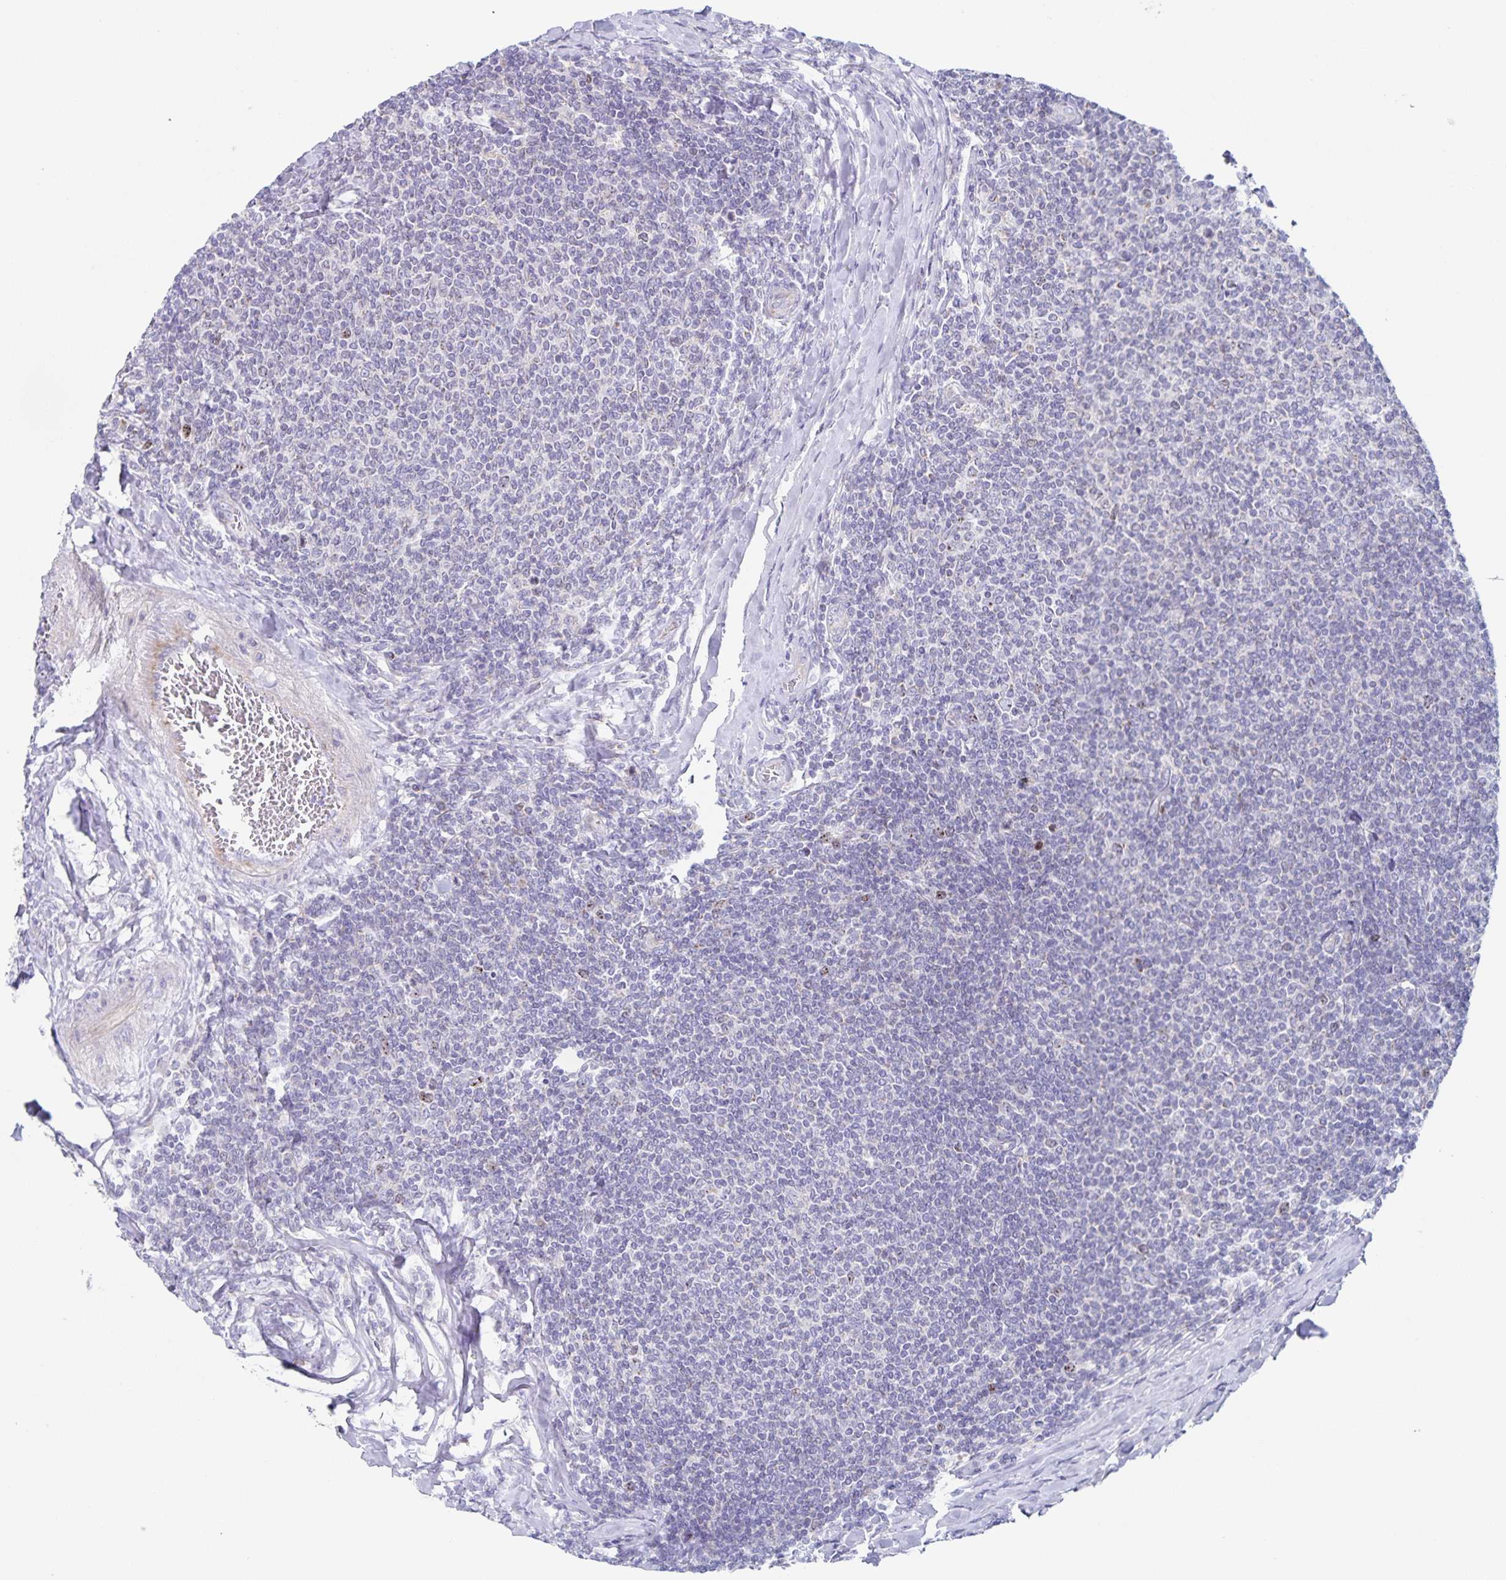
{"staining": {"intensity": "negative", "quantity": "none", "location": "none"}, "tissue": "lymphoma", "cell_type": "Tumor cells", "image_type": "cancer", "snomed": [{"axis": "morphology", "description": "Malignant lymphoma, non-Hodgkin's type, Low grade"}, {"axis": "topography", "description": "Lymph node"}], "caption": "The histopathology image displays no significant staining in tumor cells of malignant lymphoma, non-Hodgkin's type (low-grade).", "gene": "CENPH", "patient": {"sex": "male", "age": 52}}